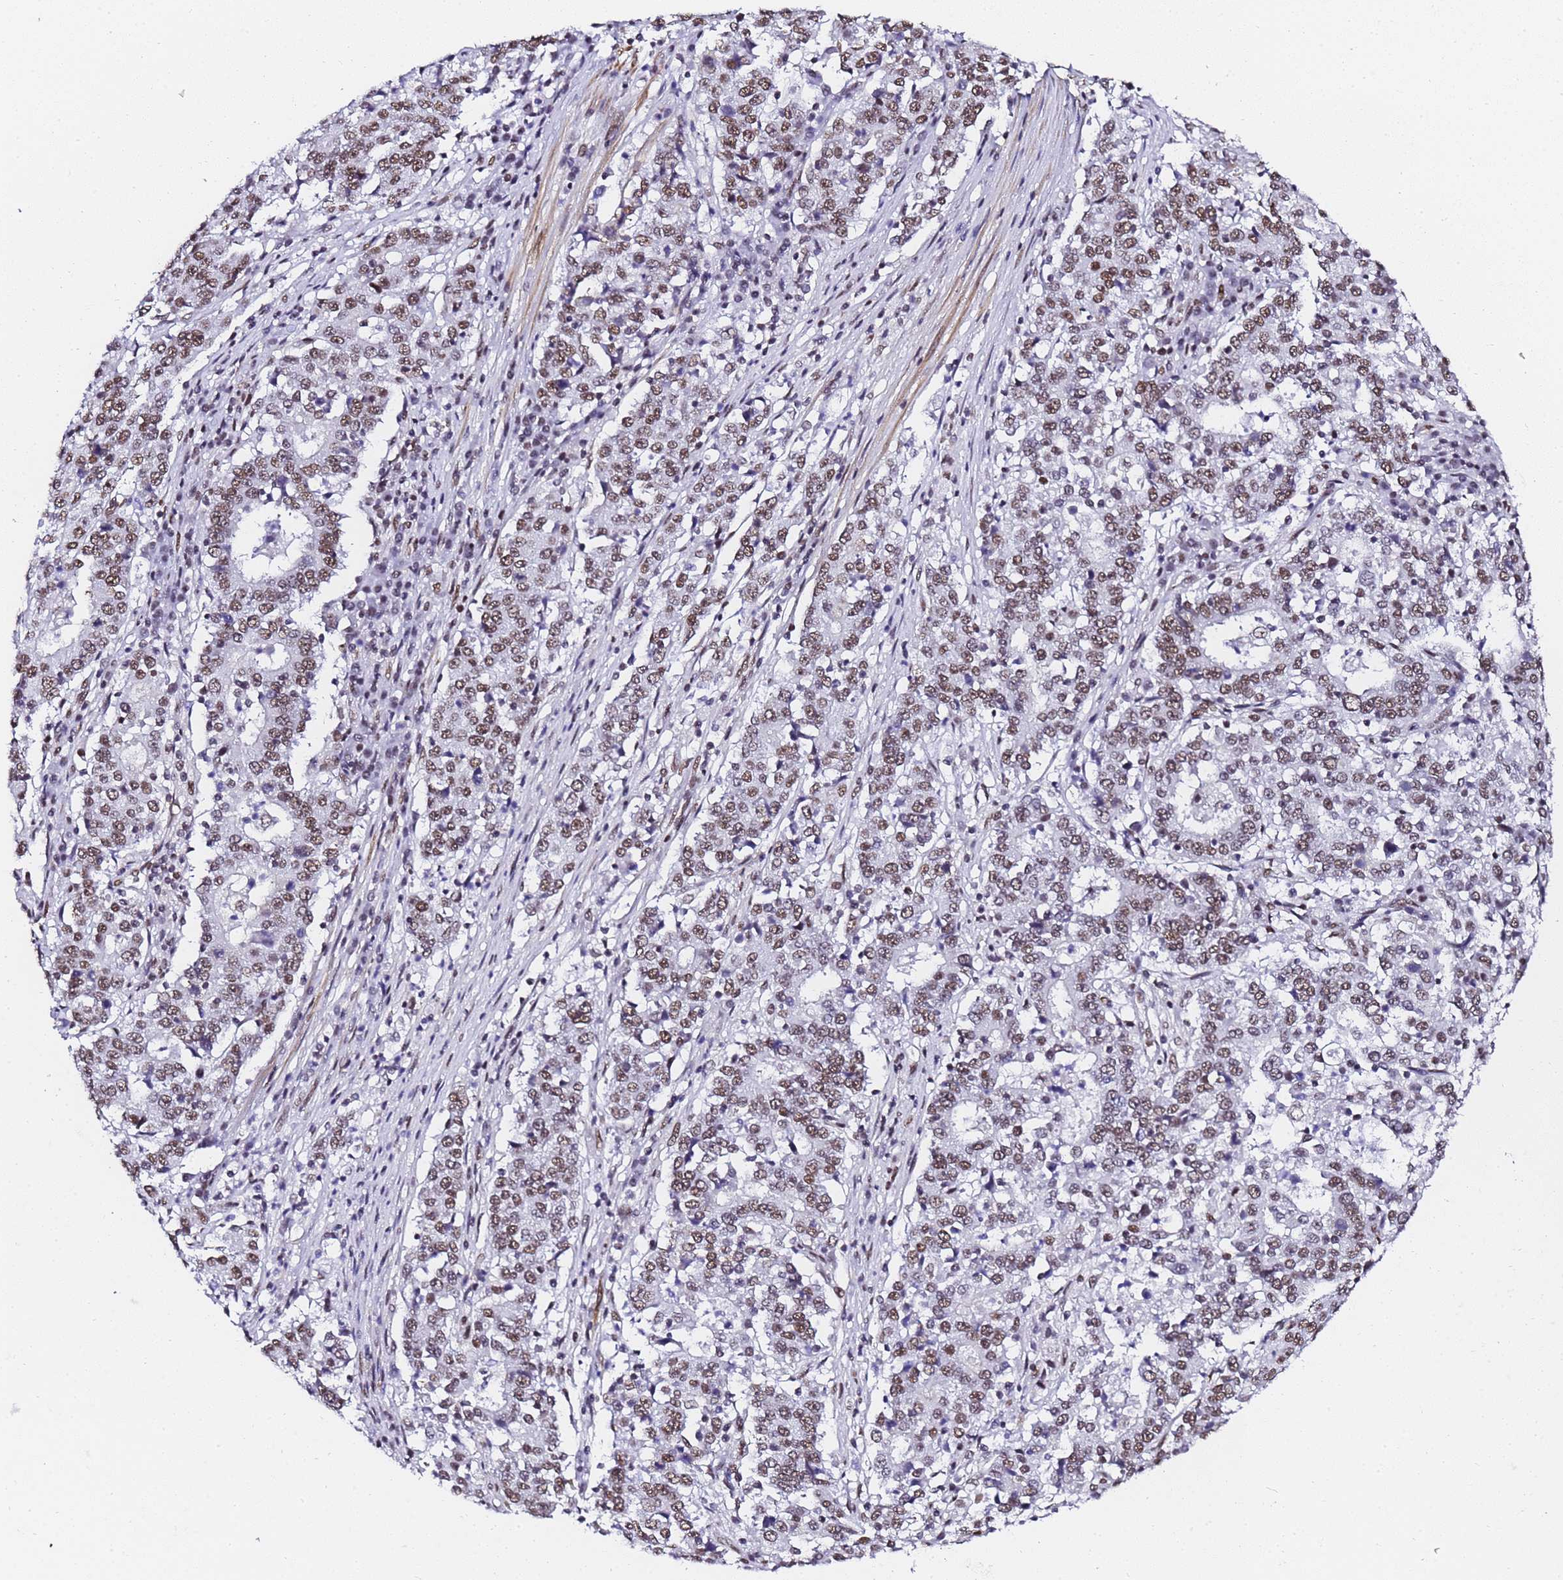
{"staining": {"intensity": "moderate", "quantity": "25%-75%", "location": "nuclear"}, "tissue": "stomach cancer", "cell_type": "Tumor cells", "image_type": "cancer", "snomed": [{"axis": "morphology", "description": "Adenocarcinoma, NOS"}, {"axis": "topography", "description": "Stomach"}], "caption": "A micrograph of stomach adenocarcinoma stained for a protein shows moderate nuclear brown staining in tumor cells.", "gene": "POLR1A", "patient": {"sex": "male", "age": 59}}